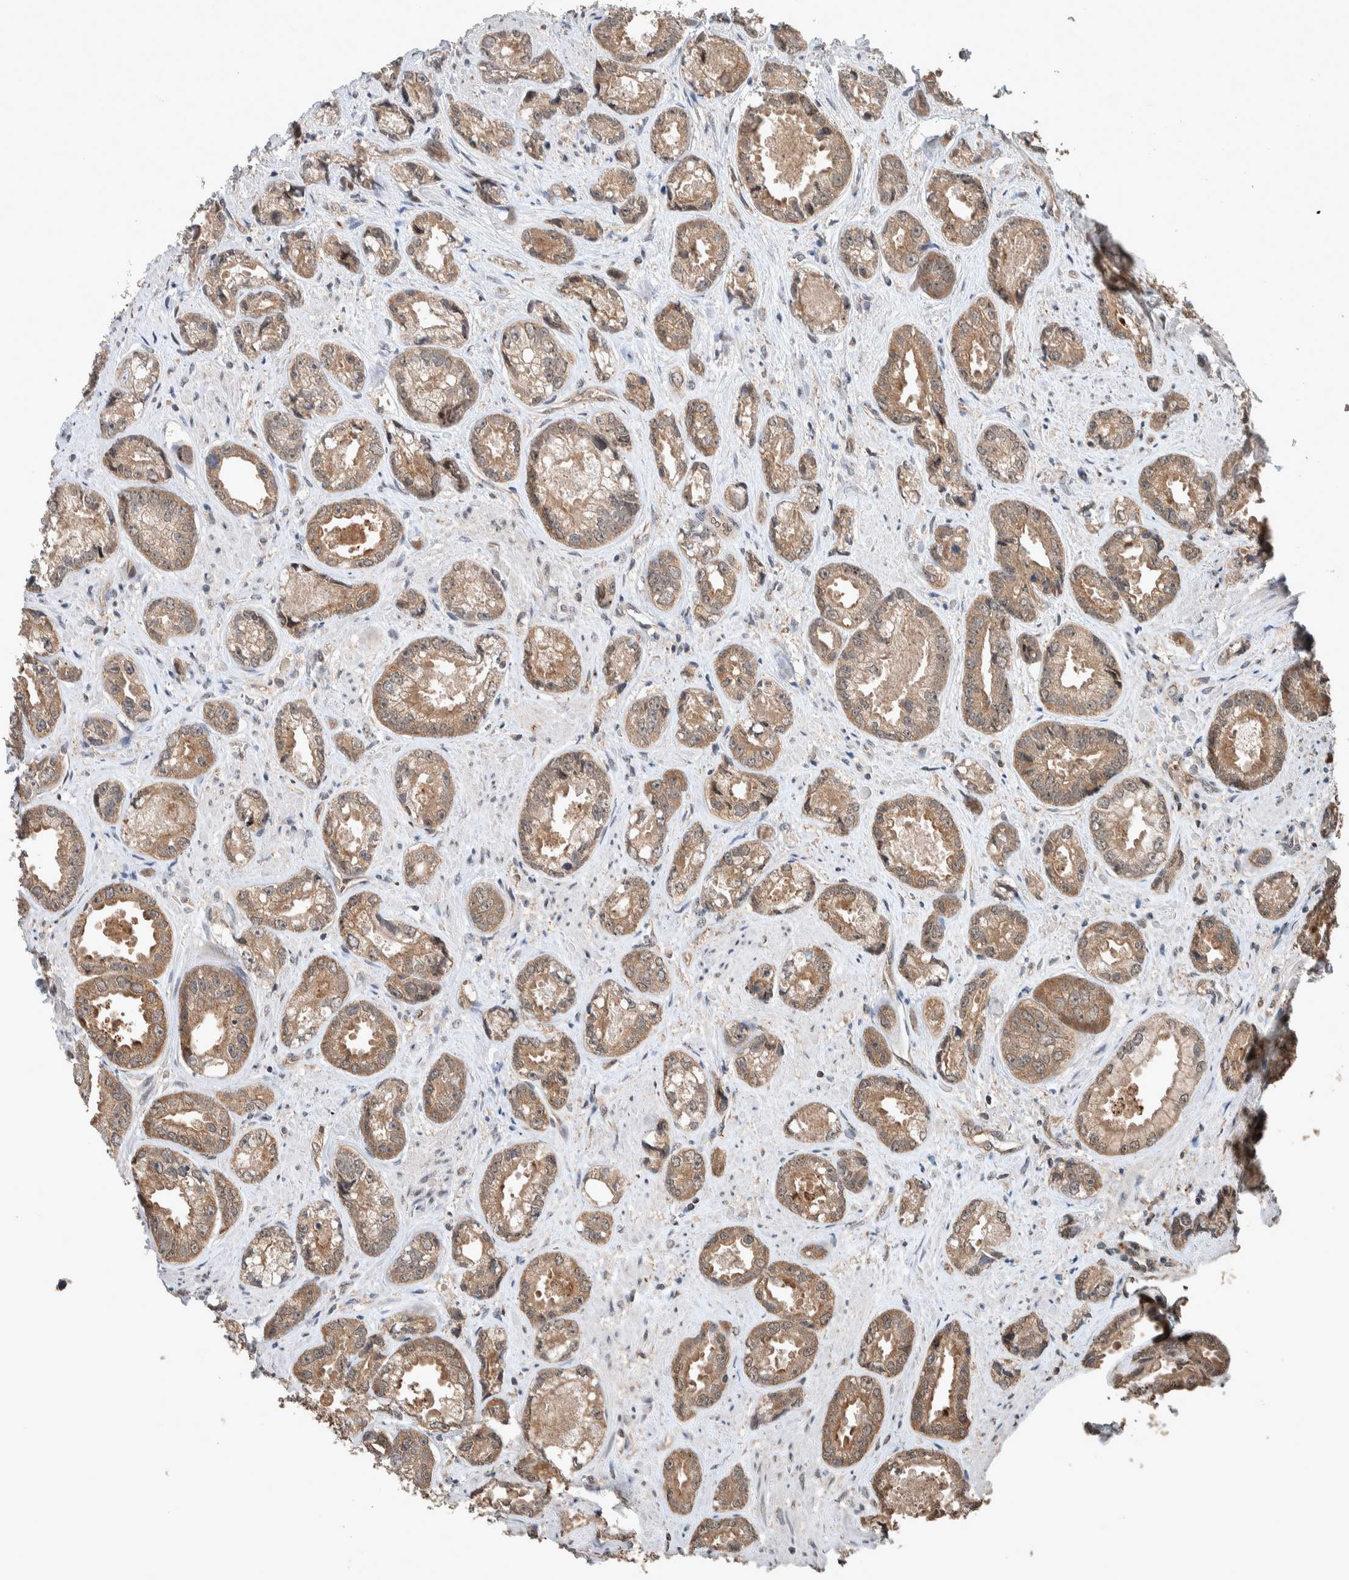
{"staining": {"intensity": "moderate", "quantity": ">75%", "location": "cytoplasmic/membranous"}, "tissue": "prostate cancer", "cell_type": "Tumor cells", "image_type": "cancer", "snomed": [{"axis": "morphology", "description": "Adenocarcinoma, High grade"}, {"axis": "topography", "description": "Prostate"}], "caption": "Adenocarcinoma (high-grade) (prostate) stained with a protein marker demonstrates moderate staining in tumor cells.", "gene": "MYO1E", "patient": {"sex": "male", "age": 61}}